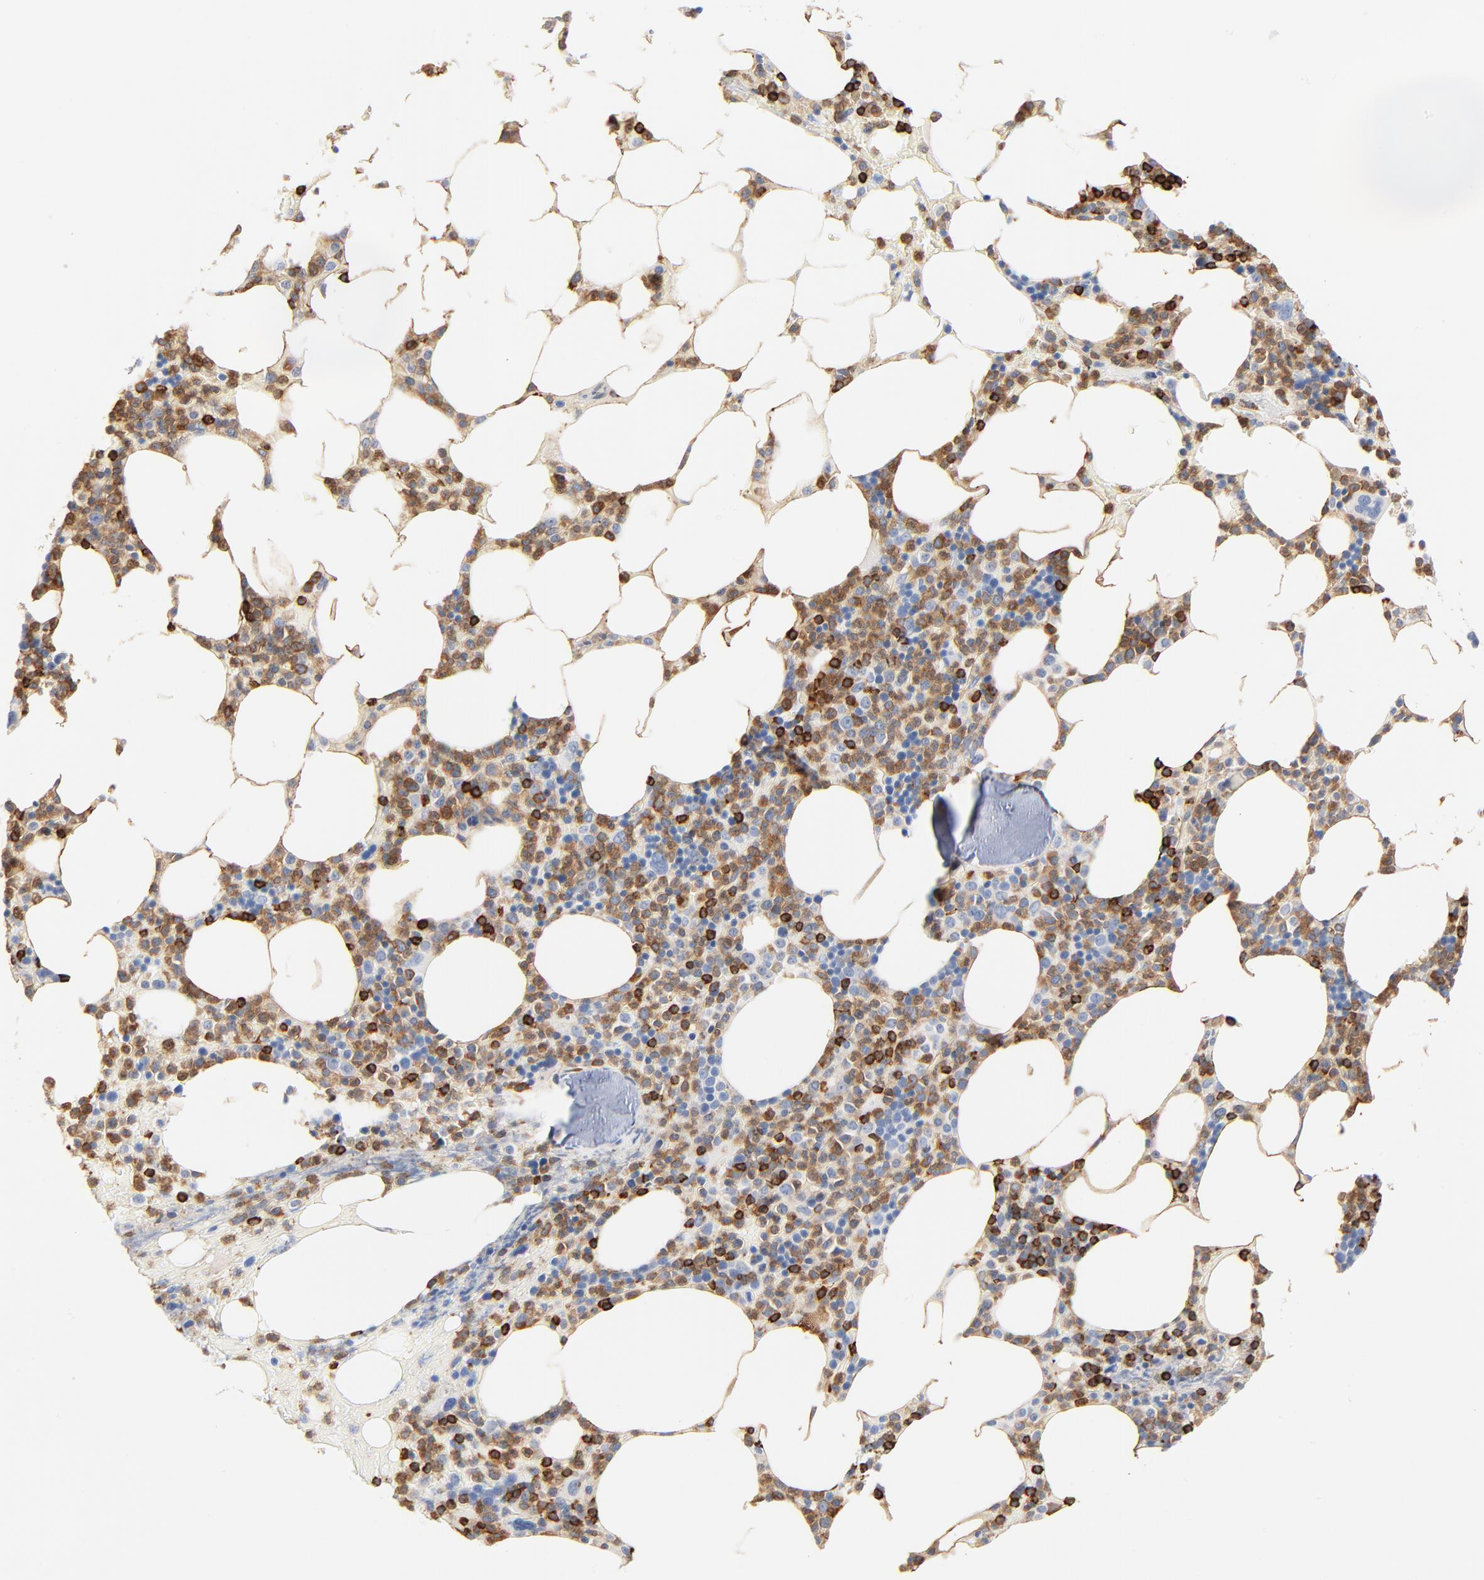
{"staining": {"intensity": "strong", "quantity": "<25%", "location": "cytoplasmic/membranous"}, "tissue": "bone marrow", "cell_type": "Hematopoietic cells", "image_type": "normal", "snomed": [{"axis": "morphology", "description": "Normal tissue, NOS"}, {"axis": "topography", "description": "Bone marrow"}], "caption": "Immunohistochemical staining of unremarkable bone marrow displays <25% levels of strong cytoplasmic/membranous protein expression in about <25% of hematopoietic cells.", "gene": "SH3KBP1", "patient": {"sex": "female", "age": 66}}